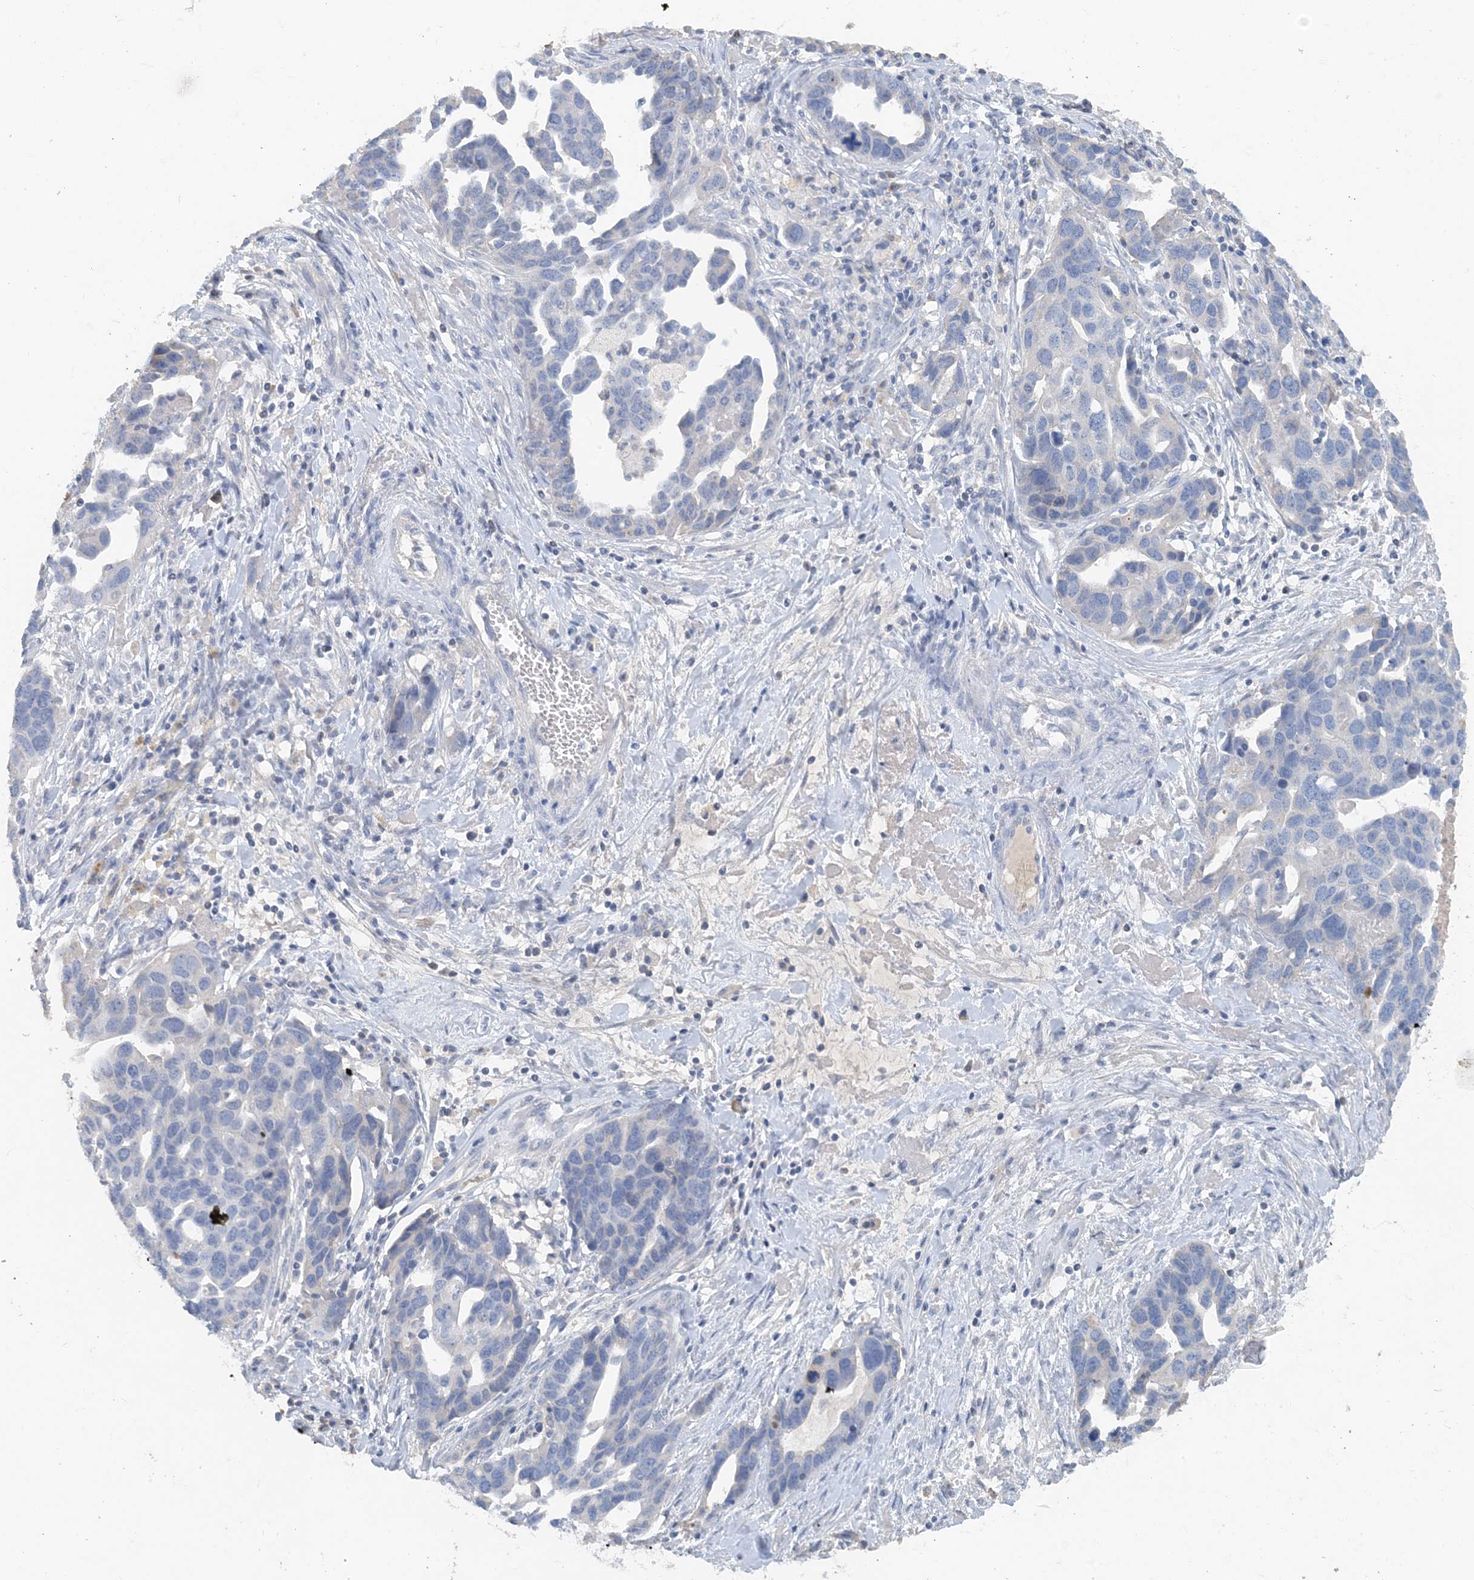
{"staining": {"intensity": "negative", "quantity": "none", "location": "none"}, "tissue": "ovarian cancer", "cell_type": "Tumor cells", "image_type": "cancer", "snomed": [{"axis": "morphology", "description": "Cystadenocarcinoma, serous, NOS"}, {"axis": "topography", "description": "Ovary"}], "caption": "The photomicrograph reveals no significant positivity in tumor cells of ovarian cancer.", "gene": "CTRL", "patient": {"sex": "female", "age": 54}}